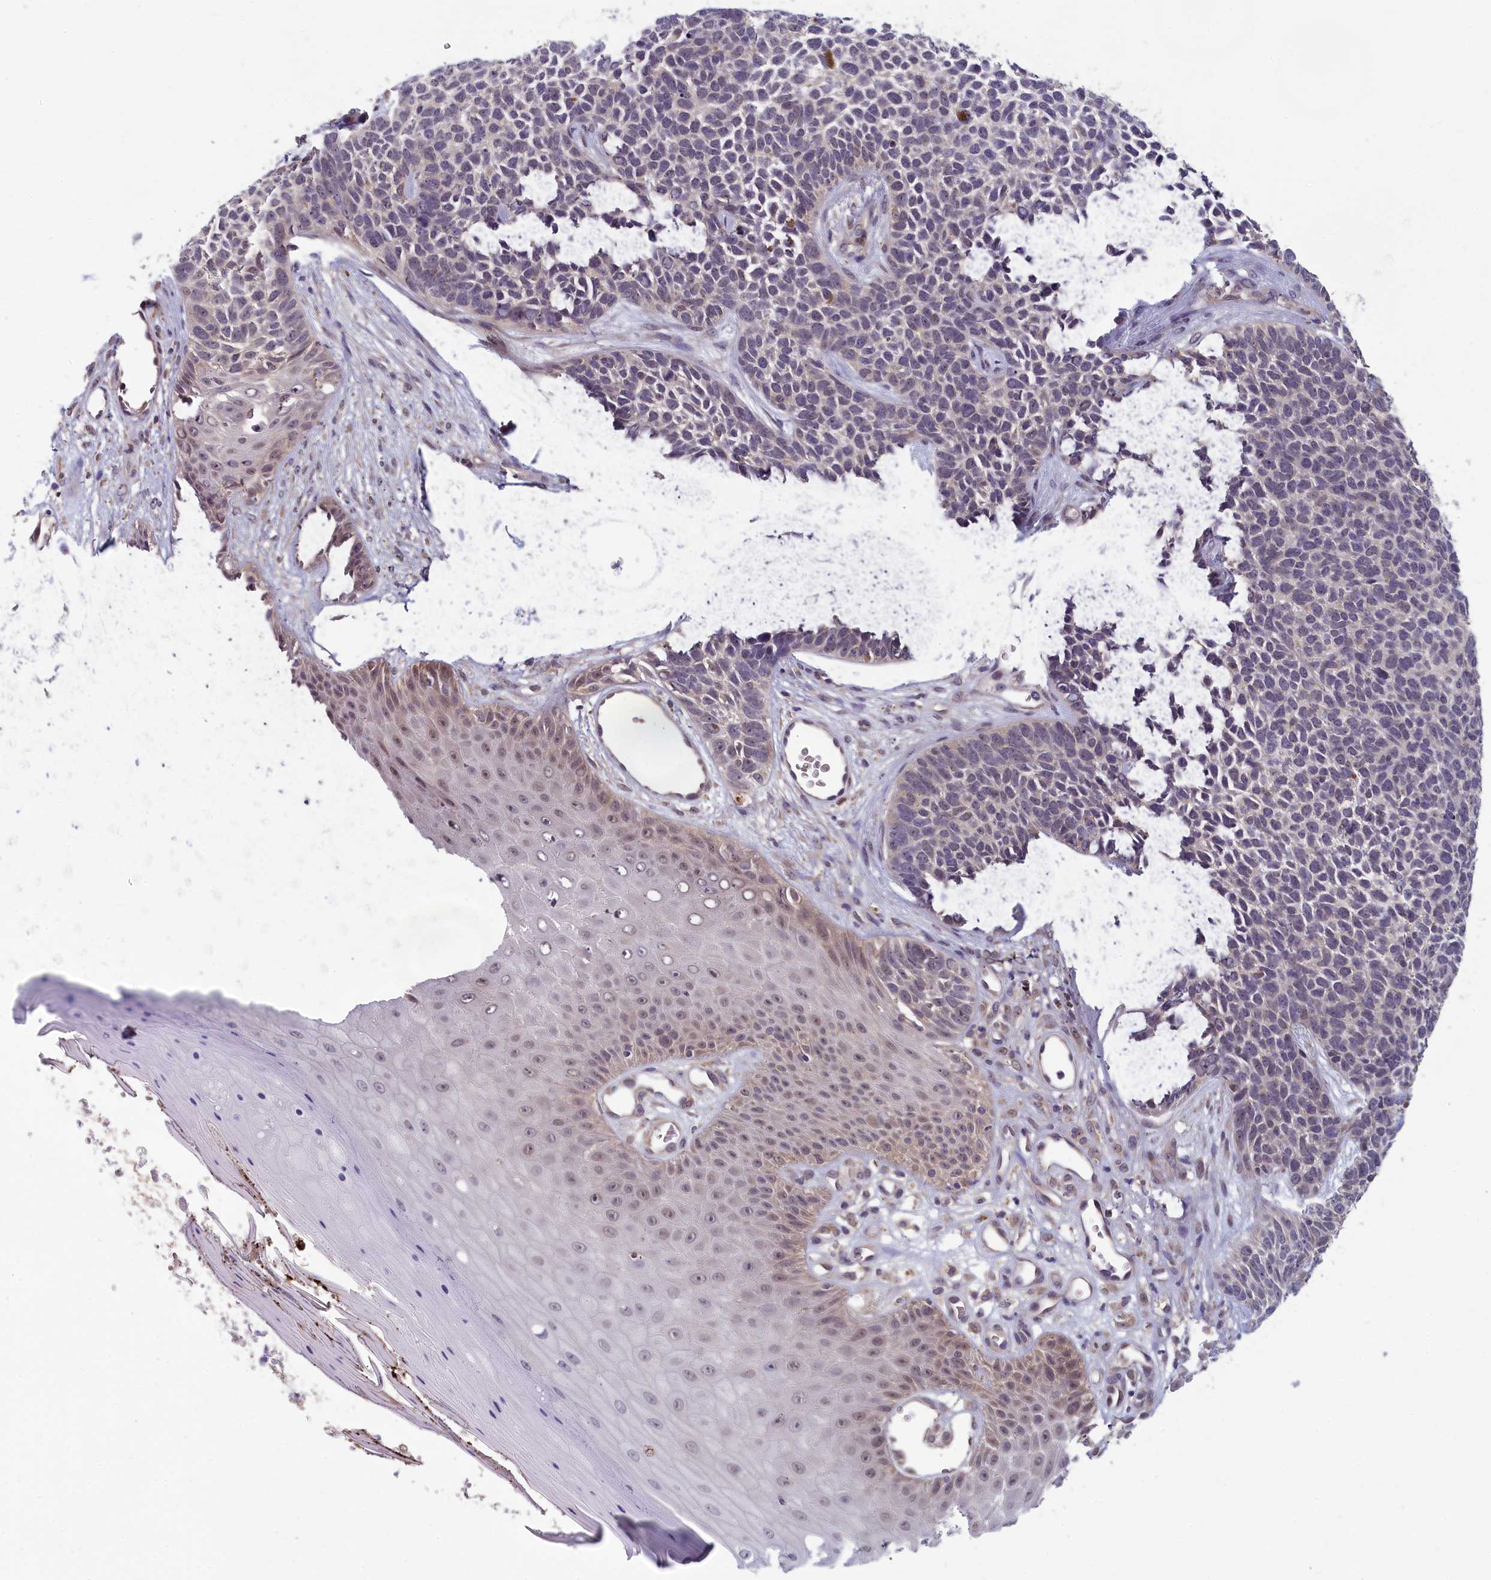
{"staining": {"intensity": "negative", "quantity": "none", "location": "none"}, "tissue": "skin cancer", "cell_type": "Tumor cells", "image_type": "cancer", "snomed": [{"axis": "morphology", "description": "Basal cell carcinoma"}, {"axis": "topography", "description": "Skin"}], "caption": "Tumor cells are negative for brown protein staining in skin basal cell carcinoma.", "gene": "MRI1", "patient": {"sex": "female", "age": 84}}